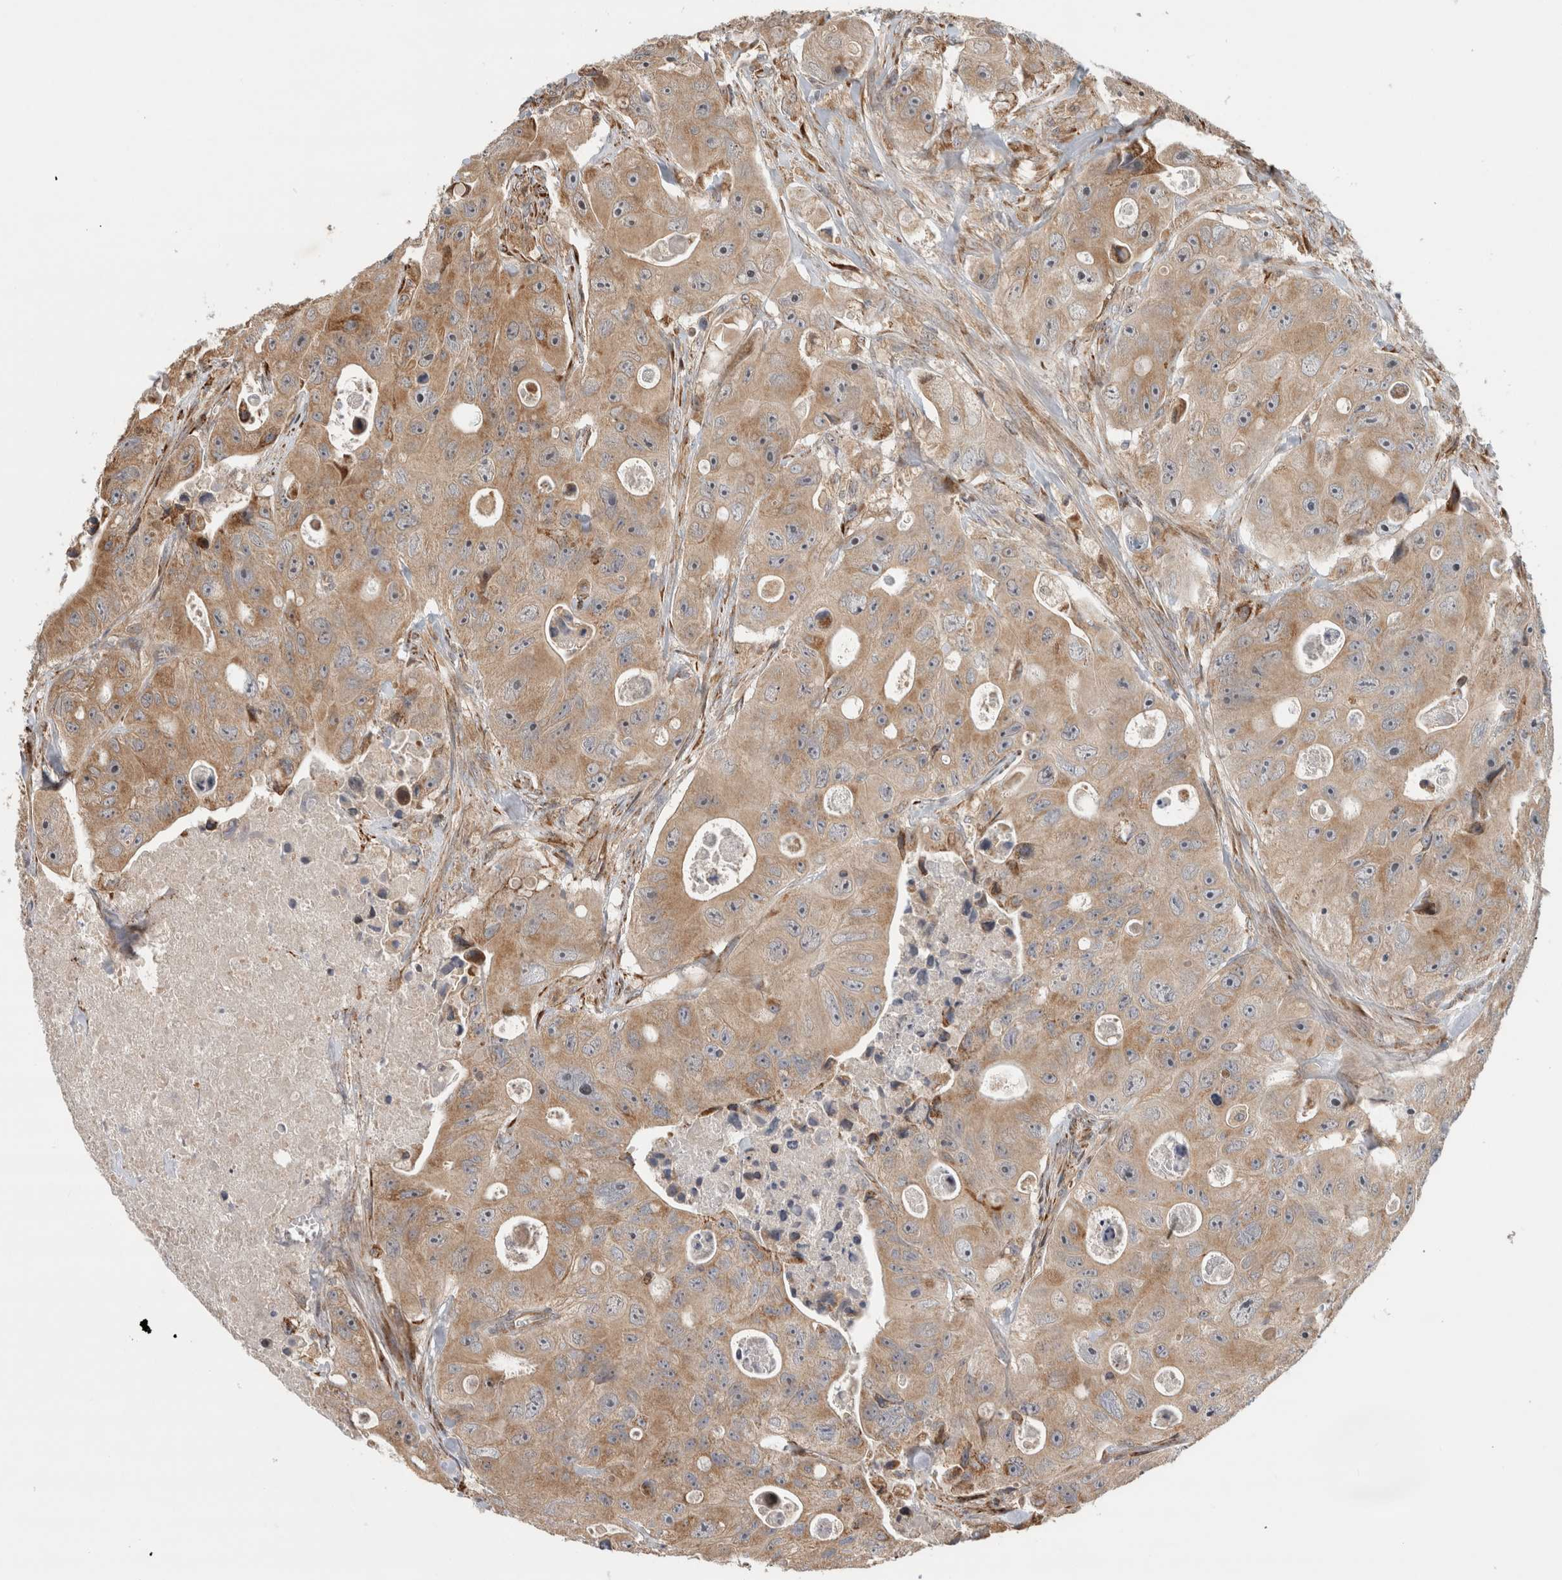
{"staining": {"intensity": "weak", "quantity": ">75%", "location": "cytoplasmic/membranous"}, "tissue": "colorectal cancer", "cell_type": "Tumor cells", "image_type": "cancer", "snomed": [{"axis": "morphology", "description": "Adenocarcinoma, NOS"}, {"axis": "topography", "description": "Colon"}], "caption": "Protein expression analysis of human colorectal cancer reveals weak cytoplasmic/membranous positivity in about >75% of tumor cells.", "gene": "TUBD1", "patient": {"sex": "female", "age": 46}}